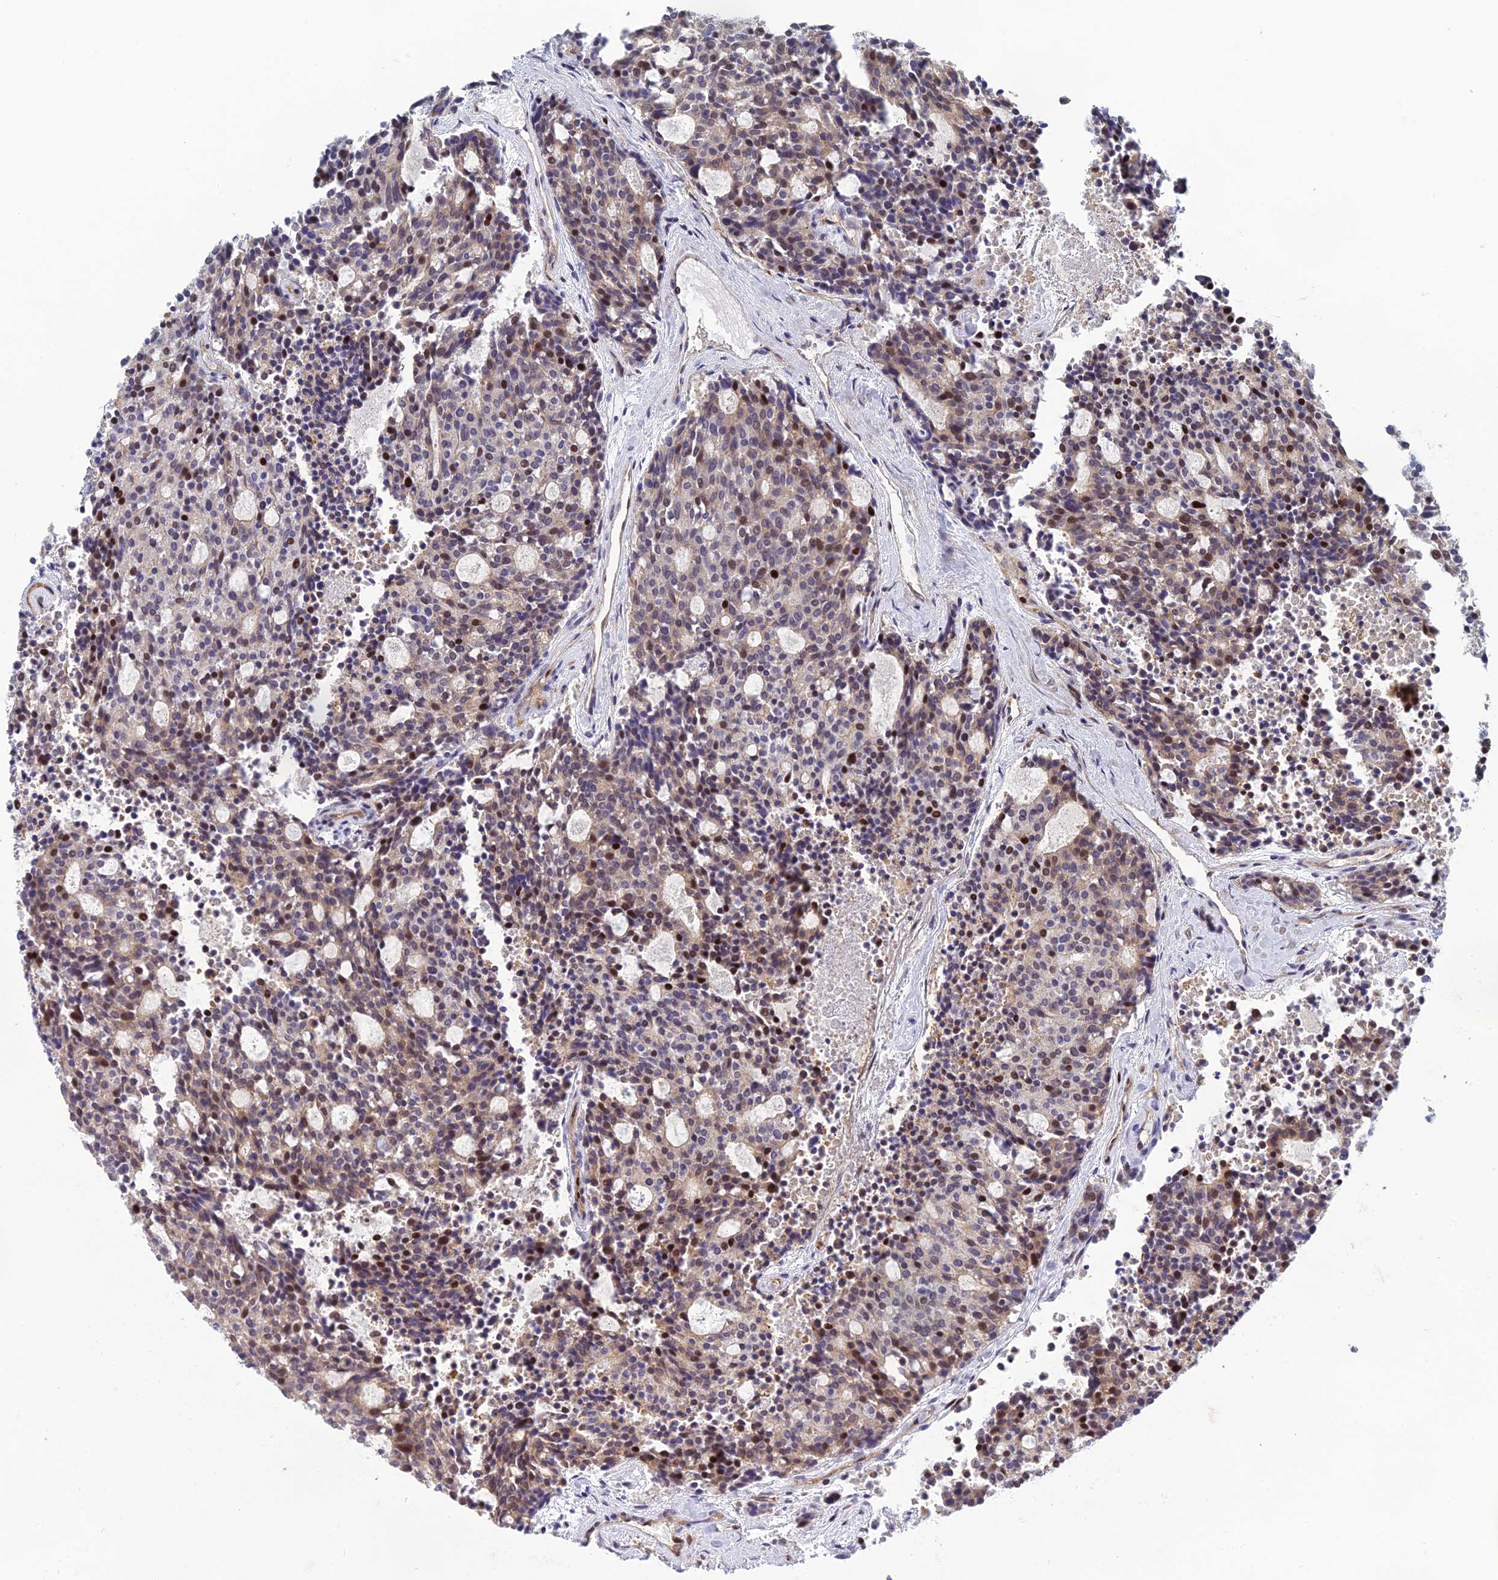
{"staining": {"intensity": "moderate", "quantity": "<25%", "location": "nuclear"}, "tissue": "carcinoid", "cell_type": "Tumor cells", "image_type": "cancer", "snomed": [{"axis": "morphology", "description": "Carcinoid, malignant, NOS"}, {"axis": "topography", "description": "Pancreas"}], "caption": "Human carcinoid stained for a protein (brown) displays moderate nuclear positive positivity in approximately <25% of tumor cells.", "gene": "RANBP3", "patient": {"sex": "female", "age": 54}}